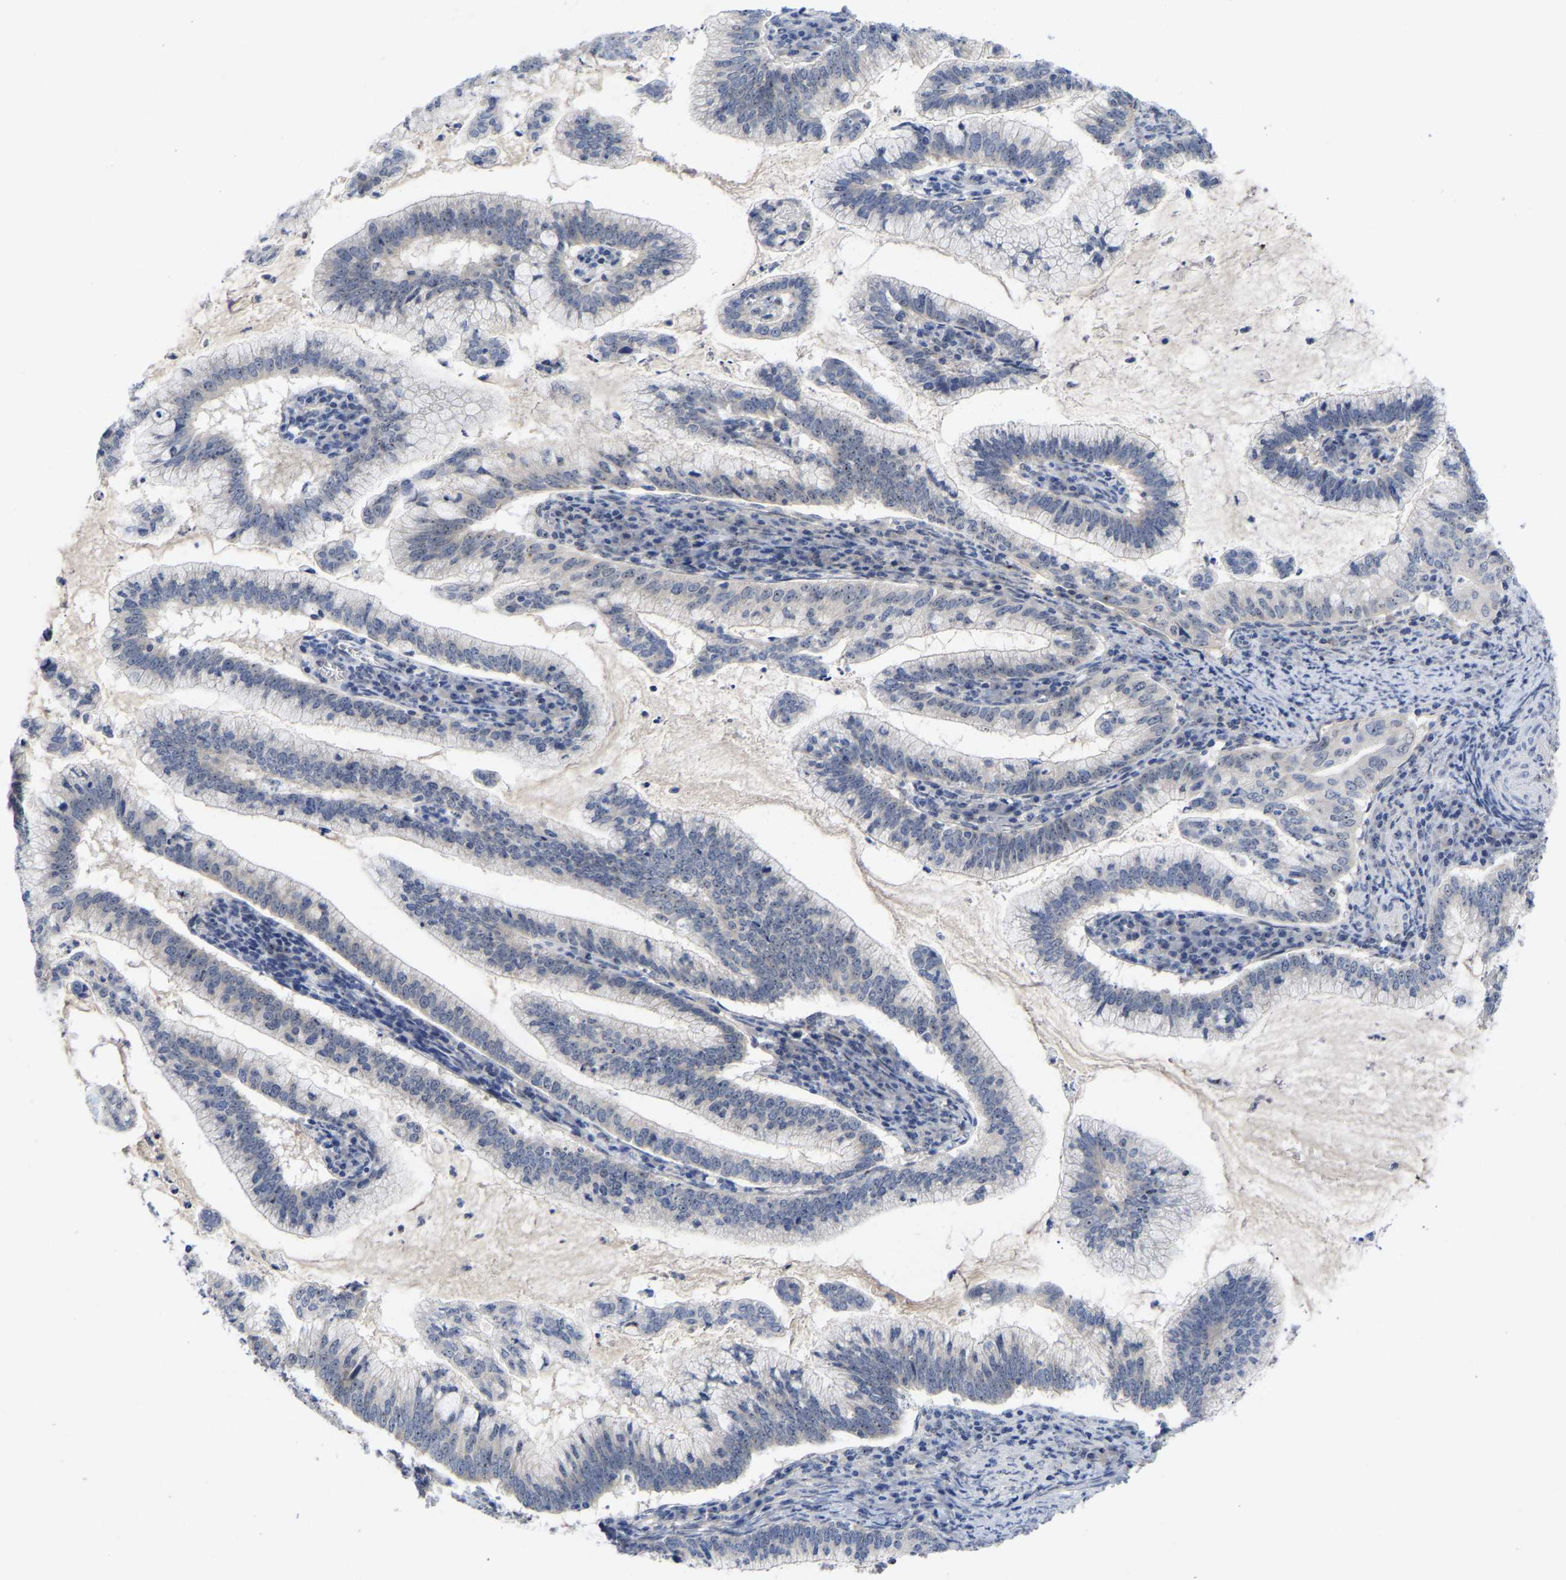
{"staining": {"intensity": "negative", "quantity": "none", "location": "none"}, "tissue": "cervical cancer", "cell_type": "Tumor cells", "image_type": "cancer", "snomed": [{"axis": "morphology", "description": "Adenocarcinoma, NOS"}, {"axis": "topography", "description": "Cervix"}], "caption": "This is an IHC micrograph of adenocarcinoma (cervical). There is no positivity in tumor cells.", "gene": "NLE1", "patient": {"sex": "female", "age": 36}}